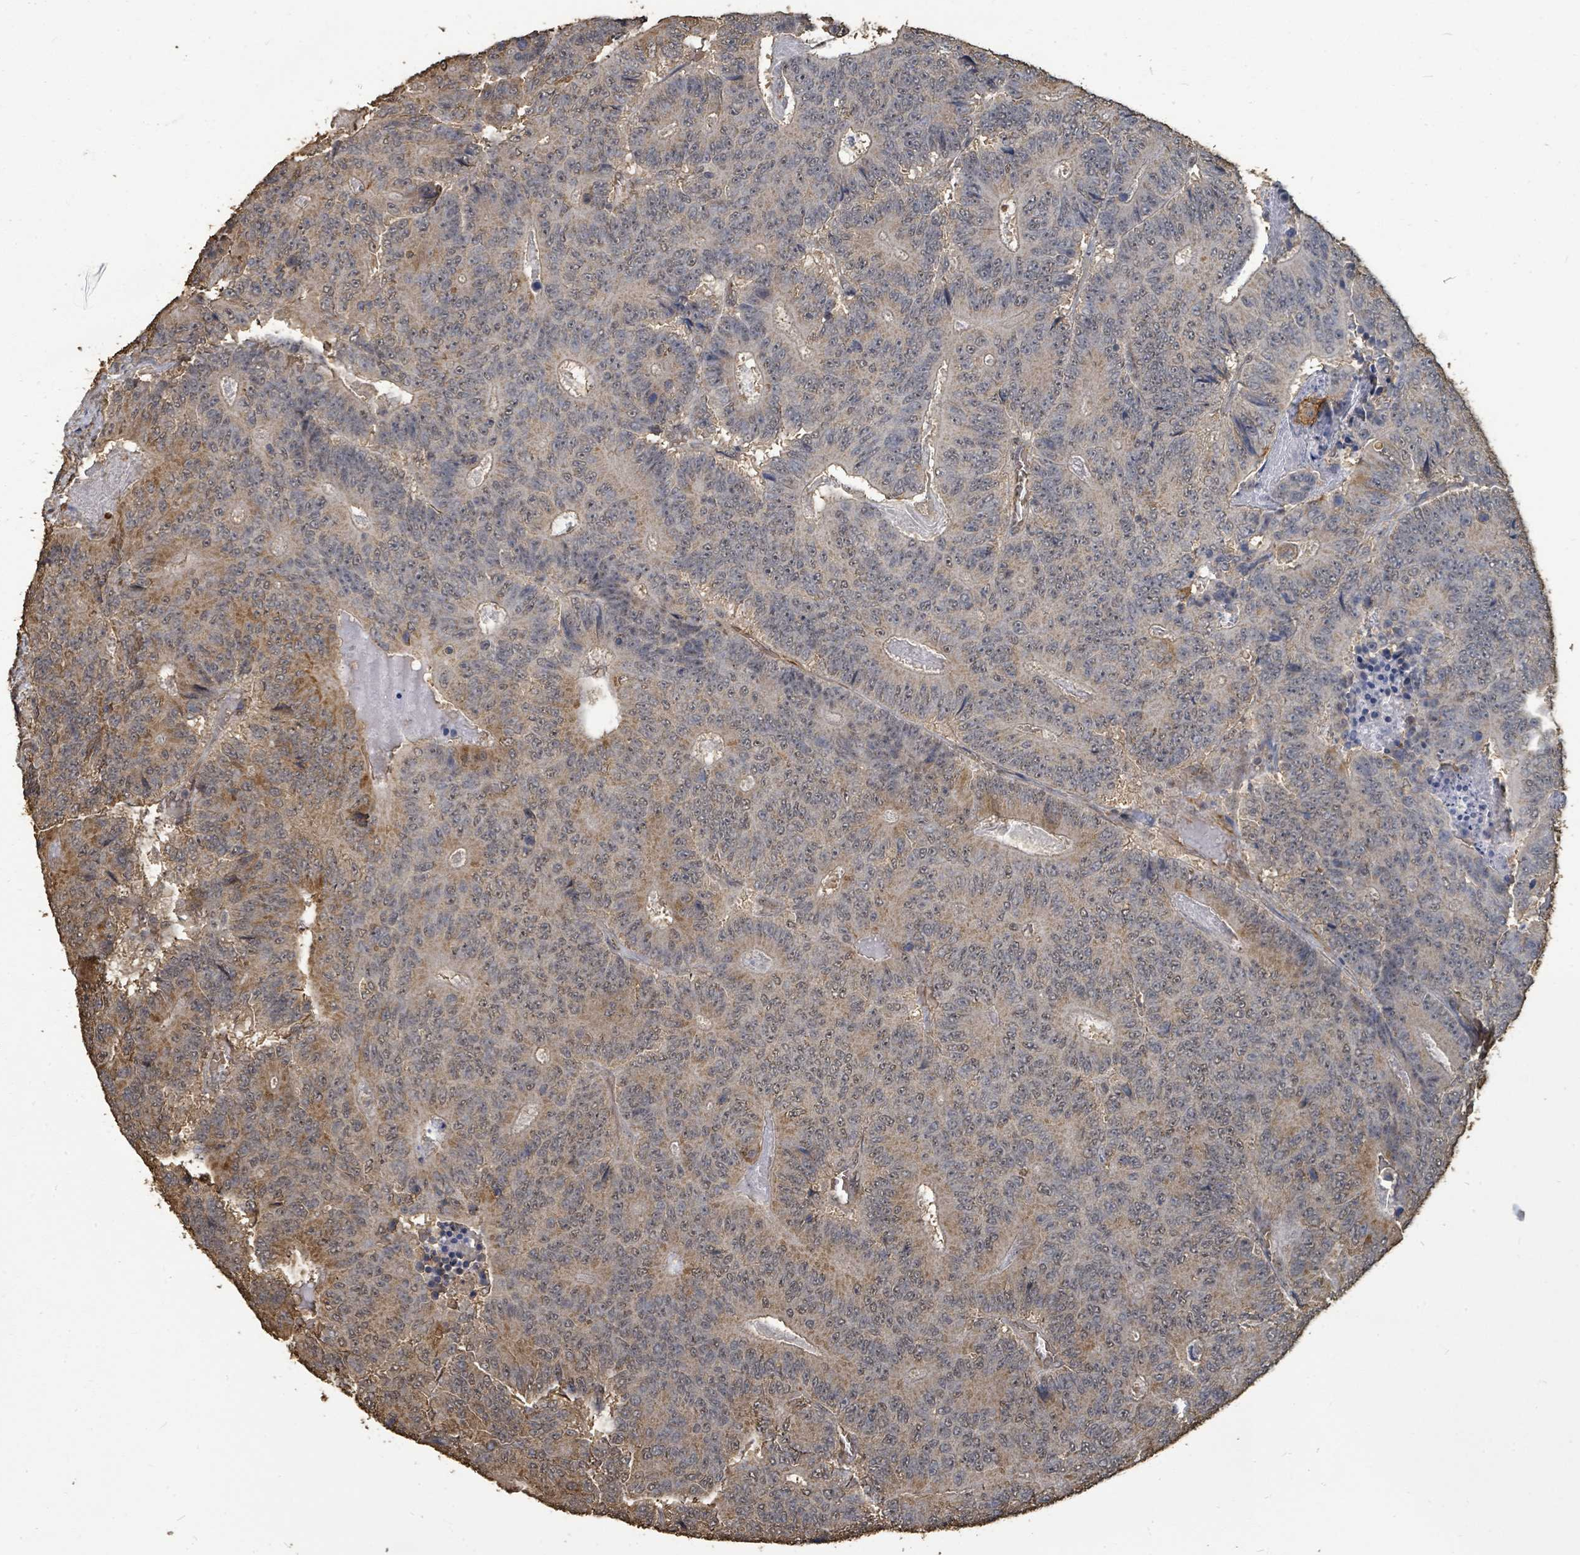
{"staining": {"intensity": "weak", "quantity": "25%-75%", "location": "cytoplasmic/membranous,nuclear"}, "tissue": "colorectal cancer", "cell_type": "Tumor cells", "image_type": "cancer", "snomed": [{"axis": "morphology", "description": "Adenocarcinoma, NOS"}, {"axis": "topography", "description": "Colon"}], "caption": "Immunohistochemical staining of colorectal cancer (adenocarcinoma) reveals low levels of weak cytoplasmic/membranous and nuclear protein positivity in approximately 25%-75% of tumor cells. (IHC, brightfield microscopy, high magnification).", "gene": "C6orf52", "patient": {"sex": "male", "age": 83}}